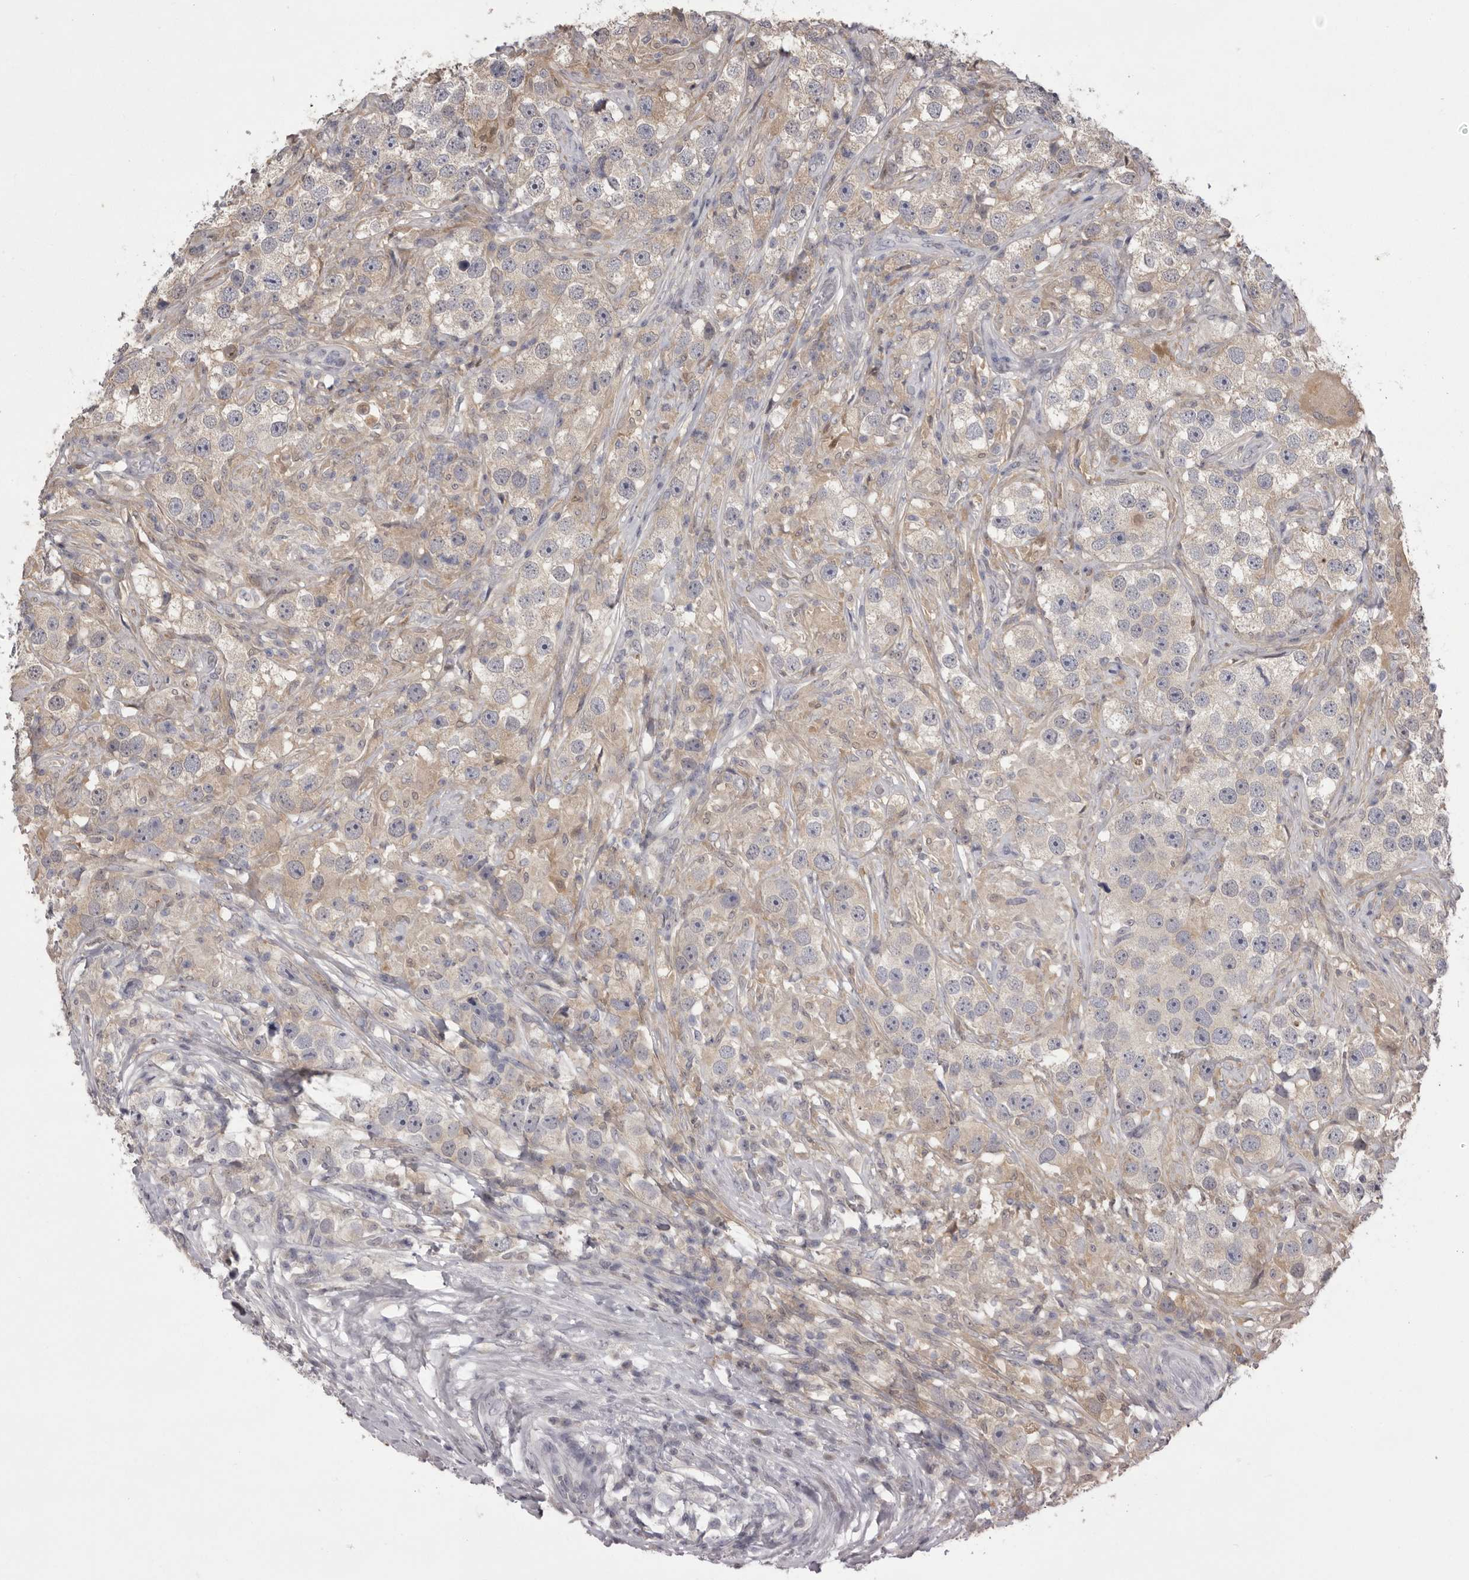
{"staining": {"intensity": "weak", "quantity": "<25%", "location": "cytoplasmic/membranous"}, "tissue": "testis cancer", "cell_type": "Tumor cells", "image_type": "cancer", "snomed": [{"axis": "morphology", "description": "Seminoma, NOS"}, {"axis": "topography", "description": "Testis"}], "caption": "High magnification brightfield microscopy of testis cancer stained with DAB (brown) and counterstained with hematoxylin (blue): tumor cells show no significant staining.", "gene": "MDH1", "patient": {"sex": "male", "age": 49}}